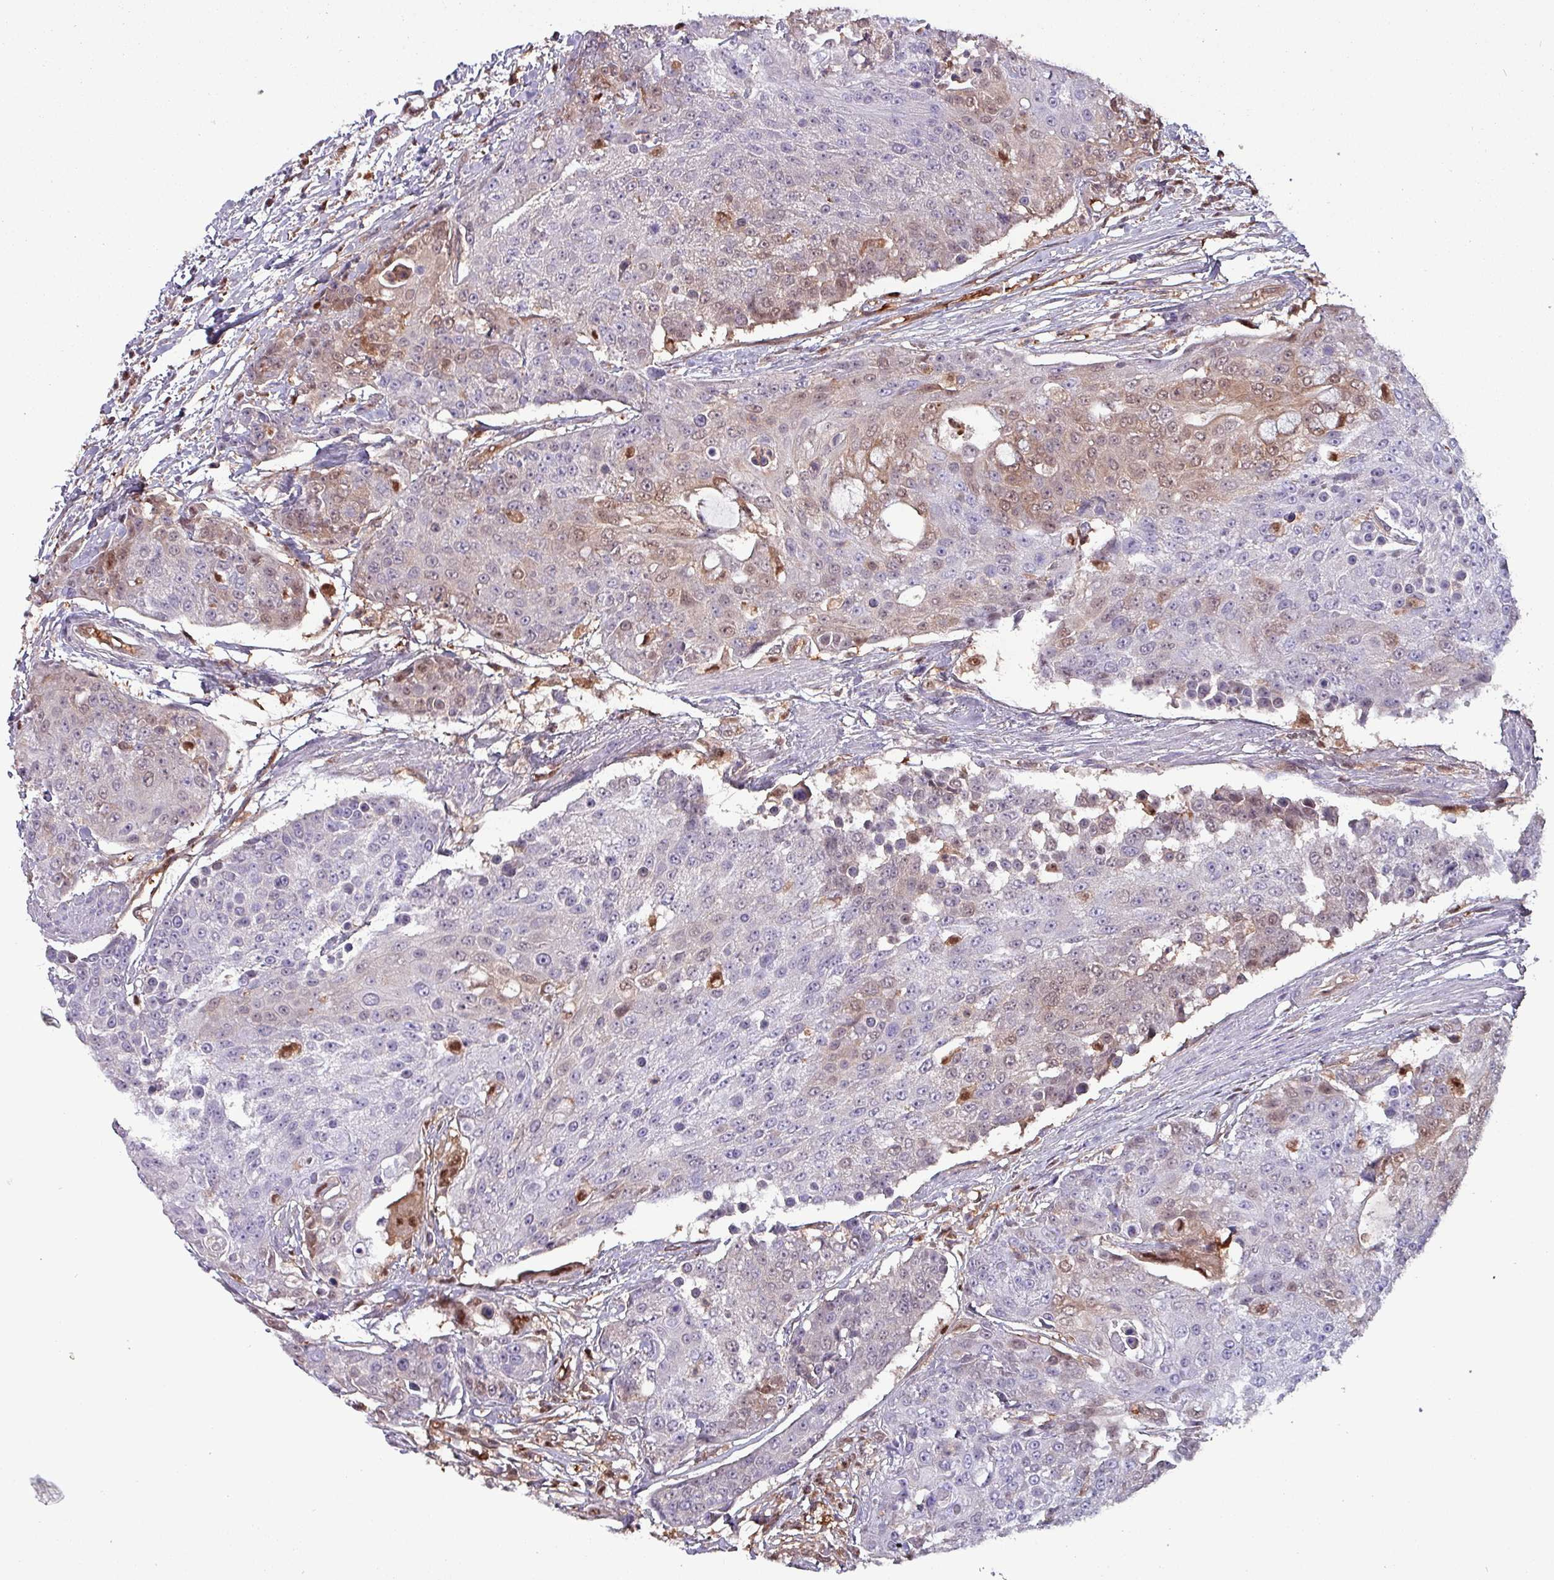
{"staining": {"intensity": "weak", "quantity": "<25%", "location": "cytoplasmic/membranous,nuclear"}, "tissue": "urothelial cancer", "cell_type": "Tumor cells", "image_type": "cancer", "snomed": [{"axis": "morphology", "description": "Urothelial carcinoma, High grade"}, {"axis": "topography", "description": "Urinary bladder"}], "caption": "This photomicrograph is of urothelial cancer stained with IHC to label a protein in brown with the nuclei are counter-stained blue. There is no expression in tumor cells.", "gene": "PSMB8", "patient": {"sex": "female", "age": 63}}